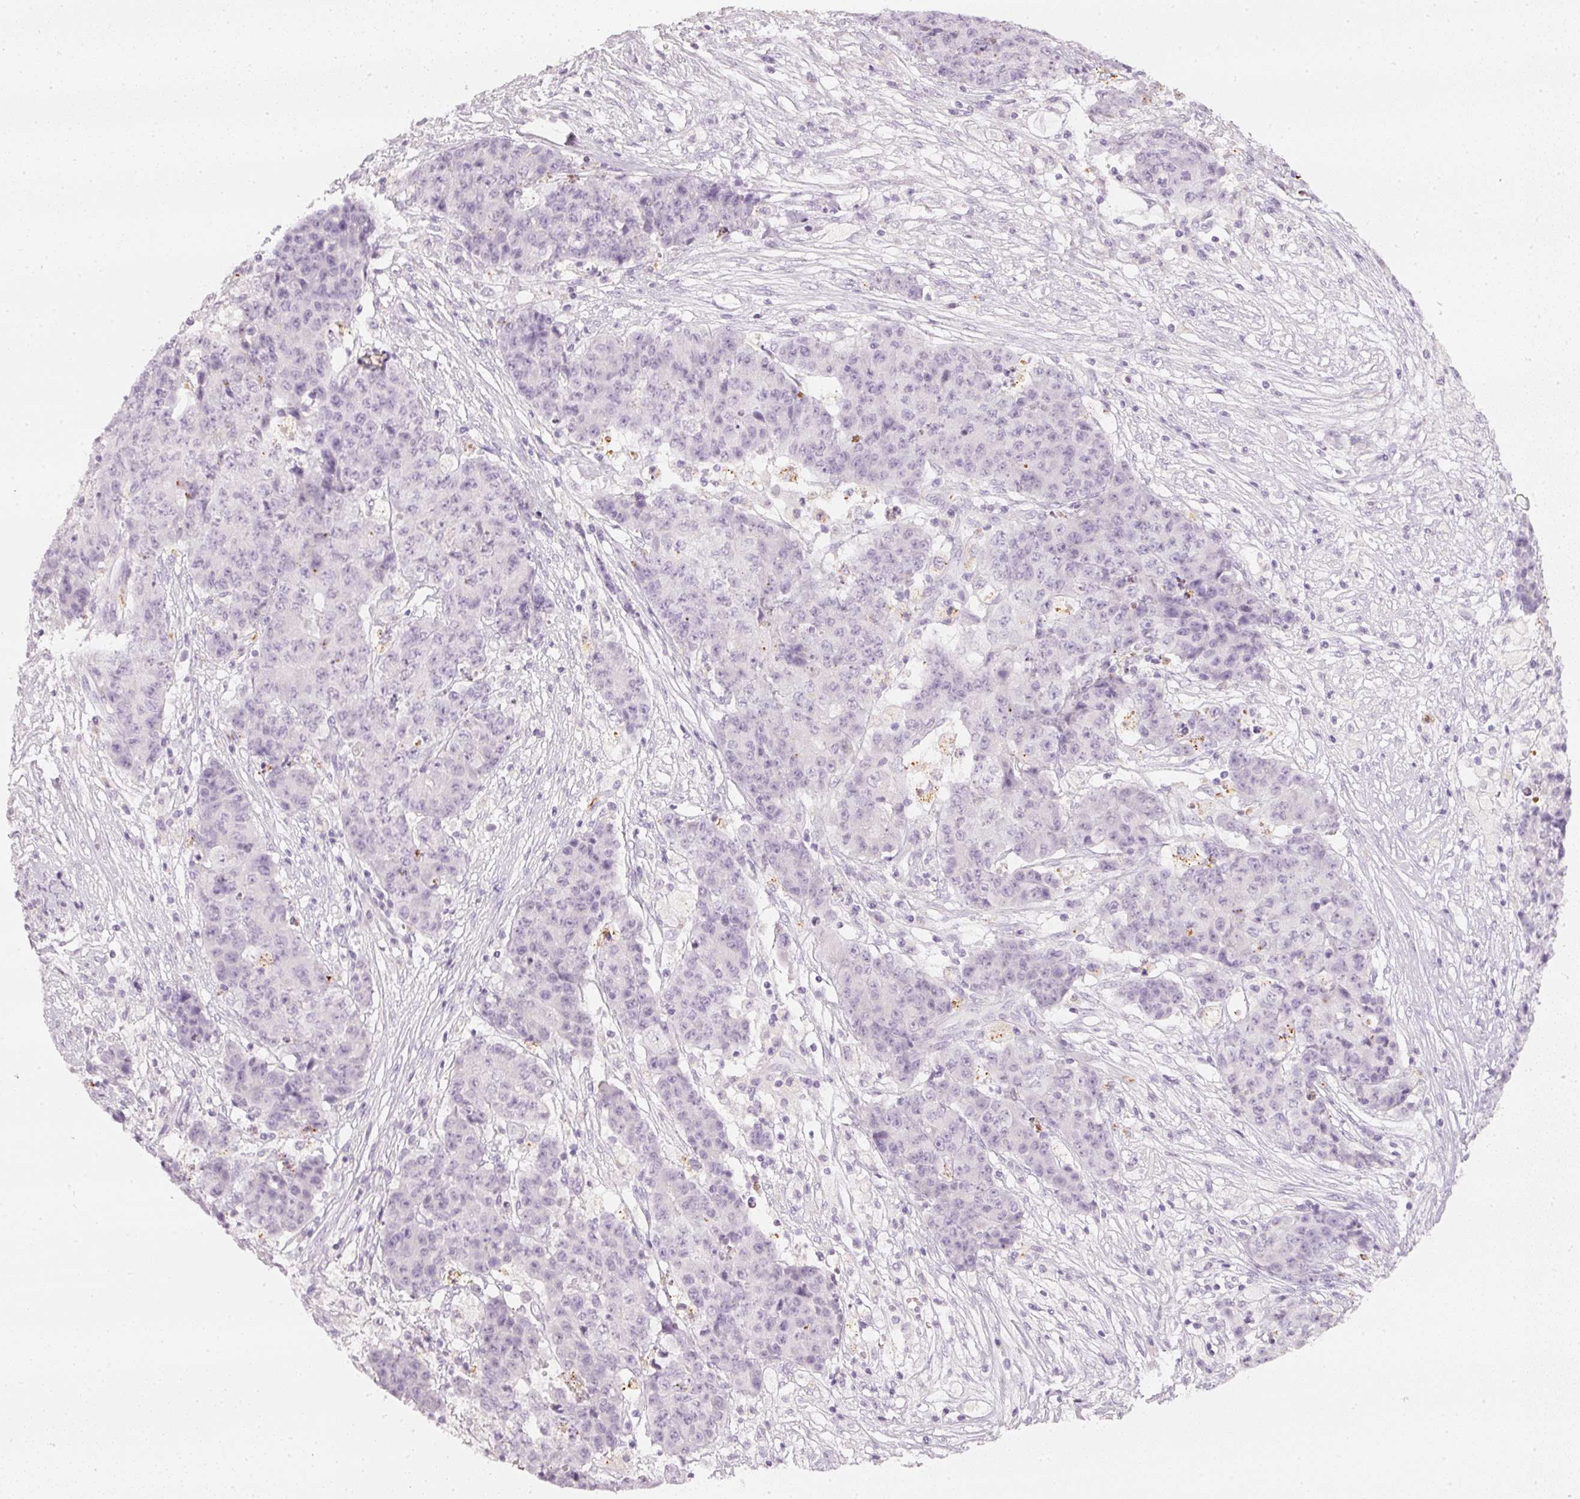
{"staining": {"intensity": "negative", "quantity": "none", "location": "none"}, "tissue": "ovarian cancer", "cell_type": "Tumor cells", "image_type": "cancer", "snomed": [{"axis": "morphology", "description": "Carcinoma, endometroid"}, {"axis": "topography", "description": "Ovary"}], "caption": "This is an immunohistochemistry micrograph of human ovarian cancer (endometroid carcinoma). There is no staining in tumor cells.", "gene": "LECT2", "patient": {"sex": "female", "age": 42}}